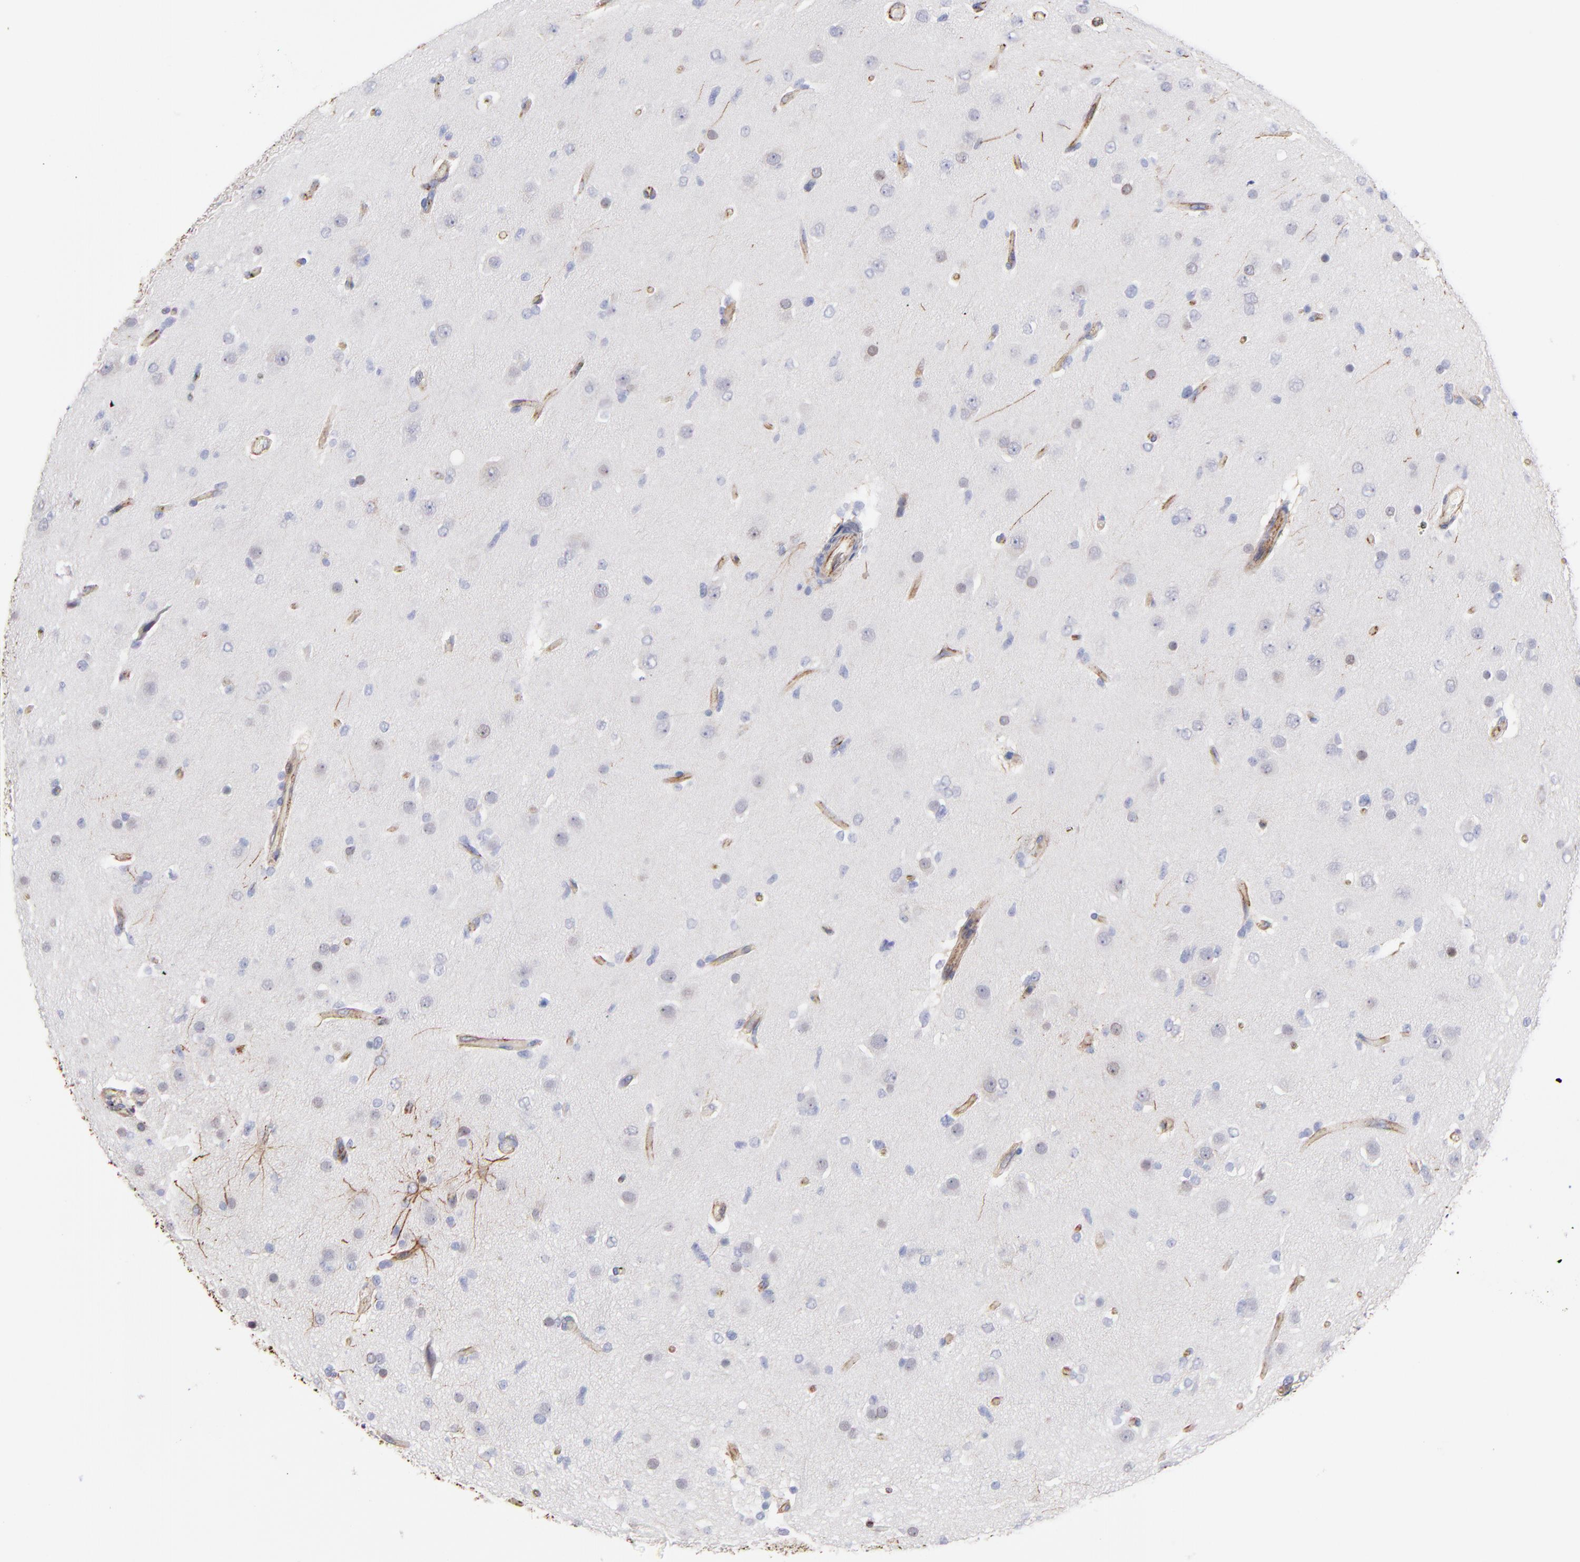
{"staining": {"intensity": "strong", "quantity": "25%-75%", "location": "cytoplasmic/membranous"}, "tissue": "glioma", "cell_type": "Tumor cells", "image_type": "cancer", "snomed": [{"axis": "morphology", "description": "Glioma, malignant, High grade"}, {"axis": "topography", "description": "Brain"}], "caption": "High-grade glioma (malignant) stained with a protein marker shows strong staining in tumor cells.", "gene": "COX8C", "patient": {"sex": "male", "age": 33}}